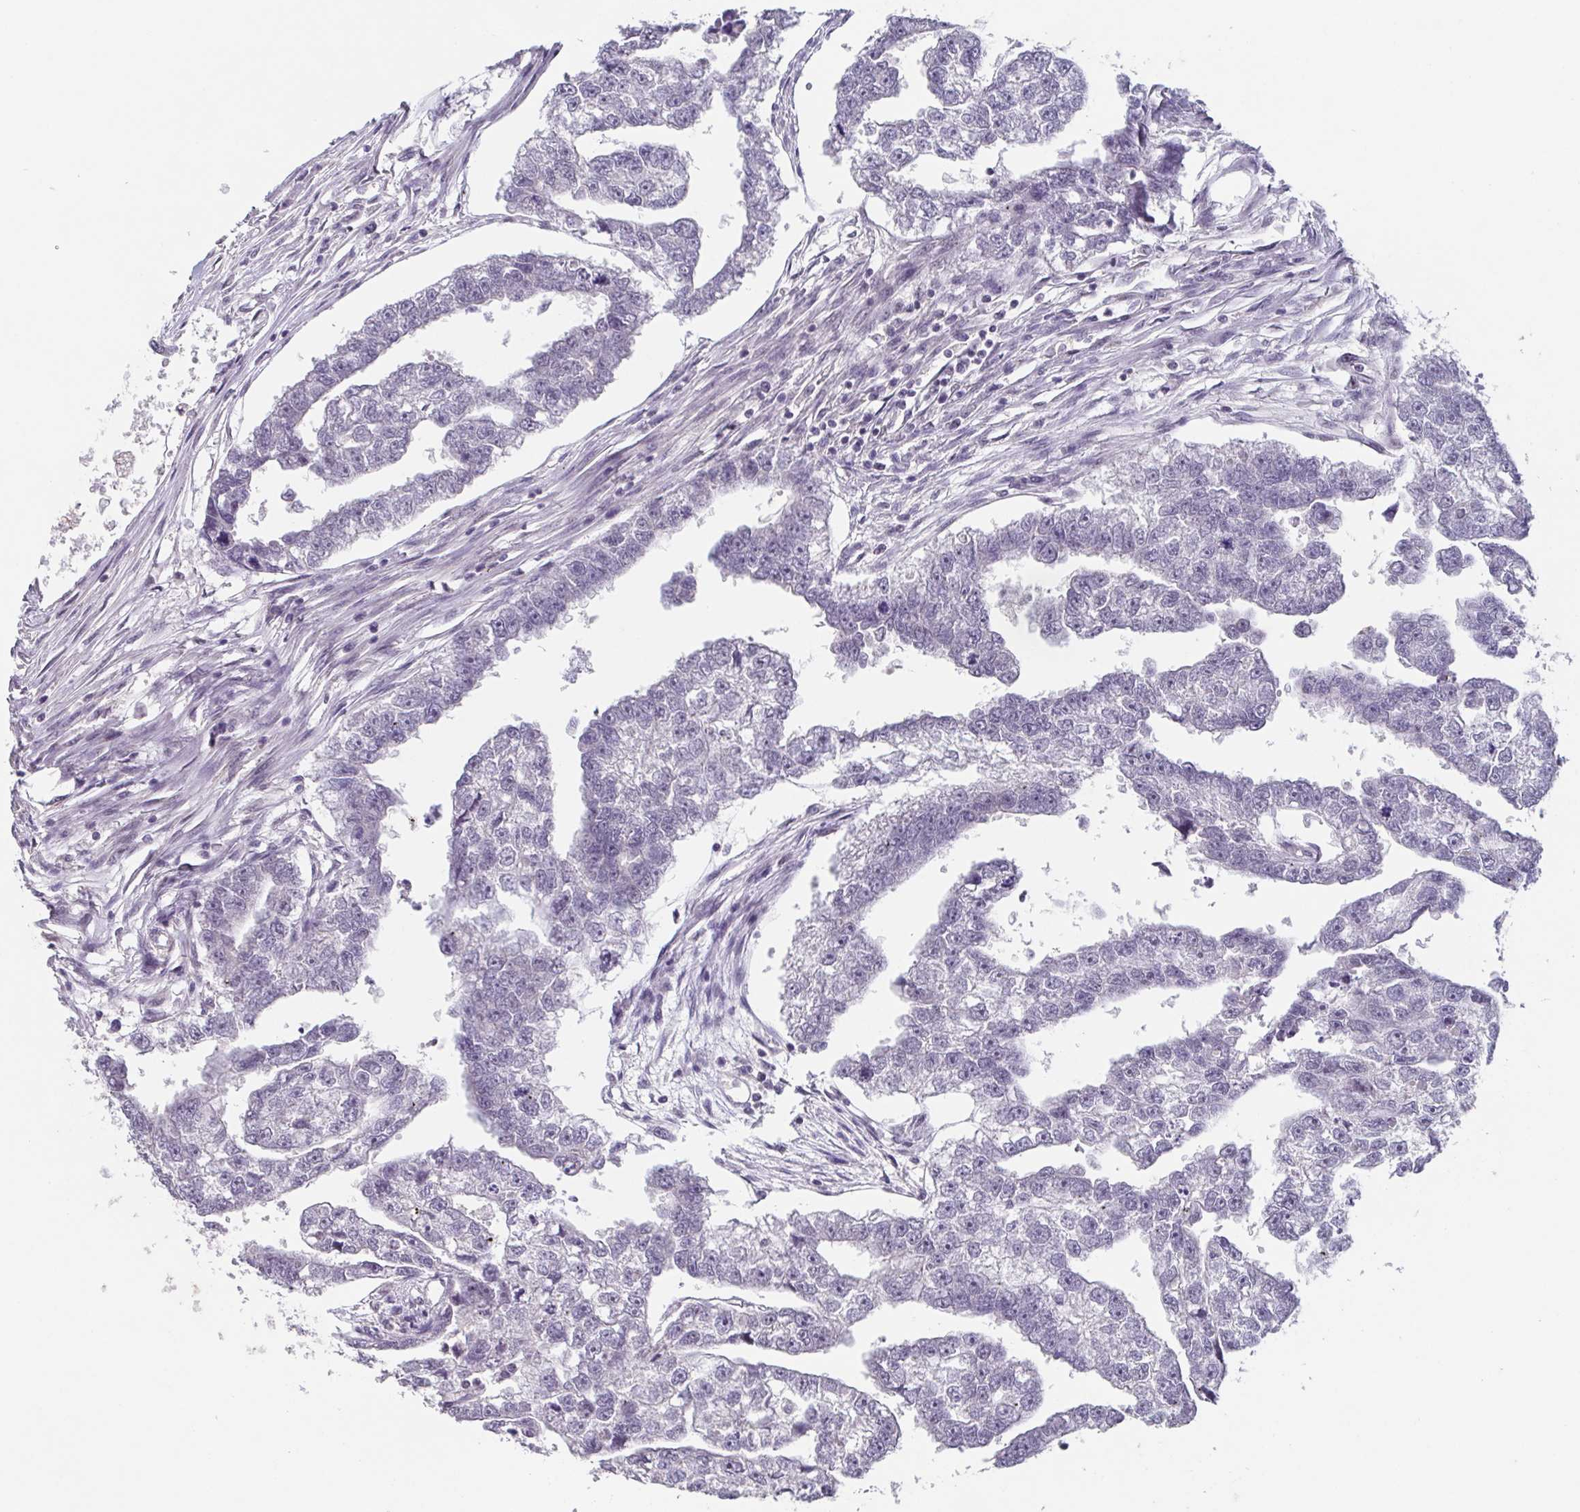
{"staining": {"intensity": "negative", "quantity": "none", "location": "none"}, "tissue": "testis cancer", "cell_type": "Tumor cells", "image_type": "cancer", "snomed": [{"axis": "morphology", "description": "Carcinoma, Embryonal, NOS"}, {"axis": "morphology", "description": "Teratoma, malignant, NOS"}, {"axis": "topography", "description": "Testis"}], "caption": "This is an IHC micrograph of human testis cancer. There is no expression in tumor cells.", "gene": "GHRL", "patient": {"sex": "male", "age": 44}}